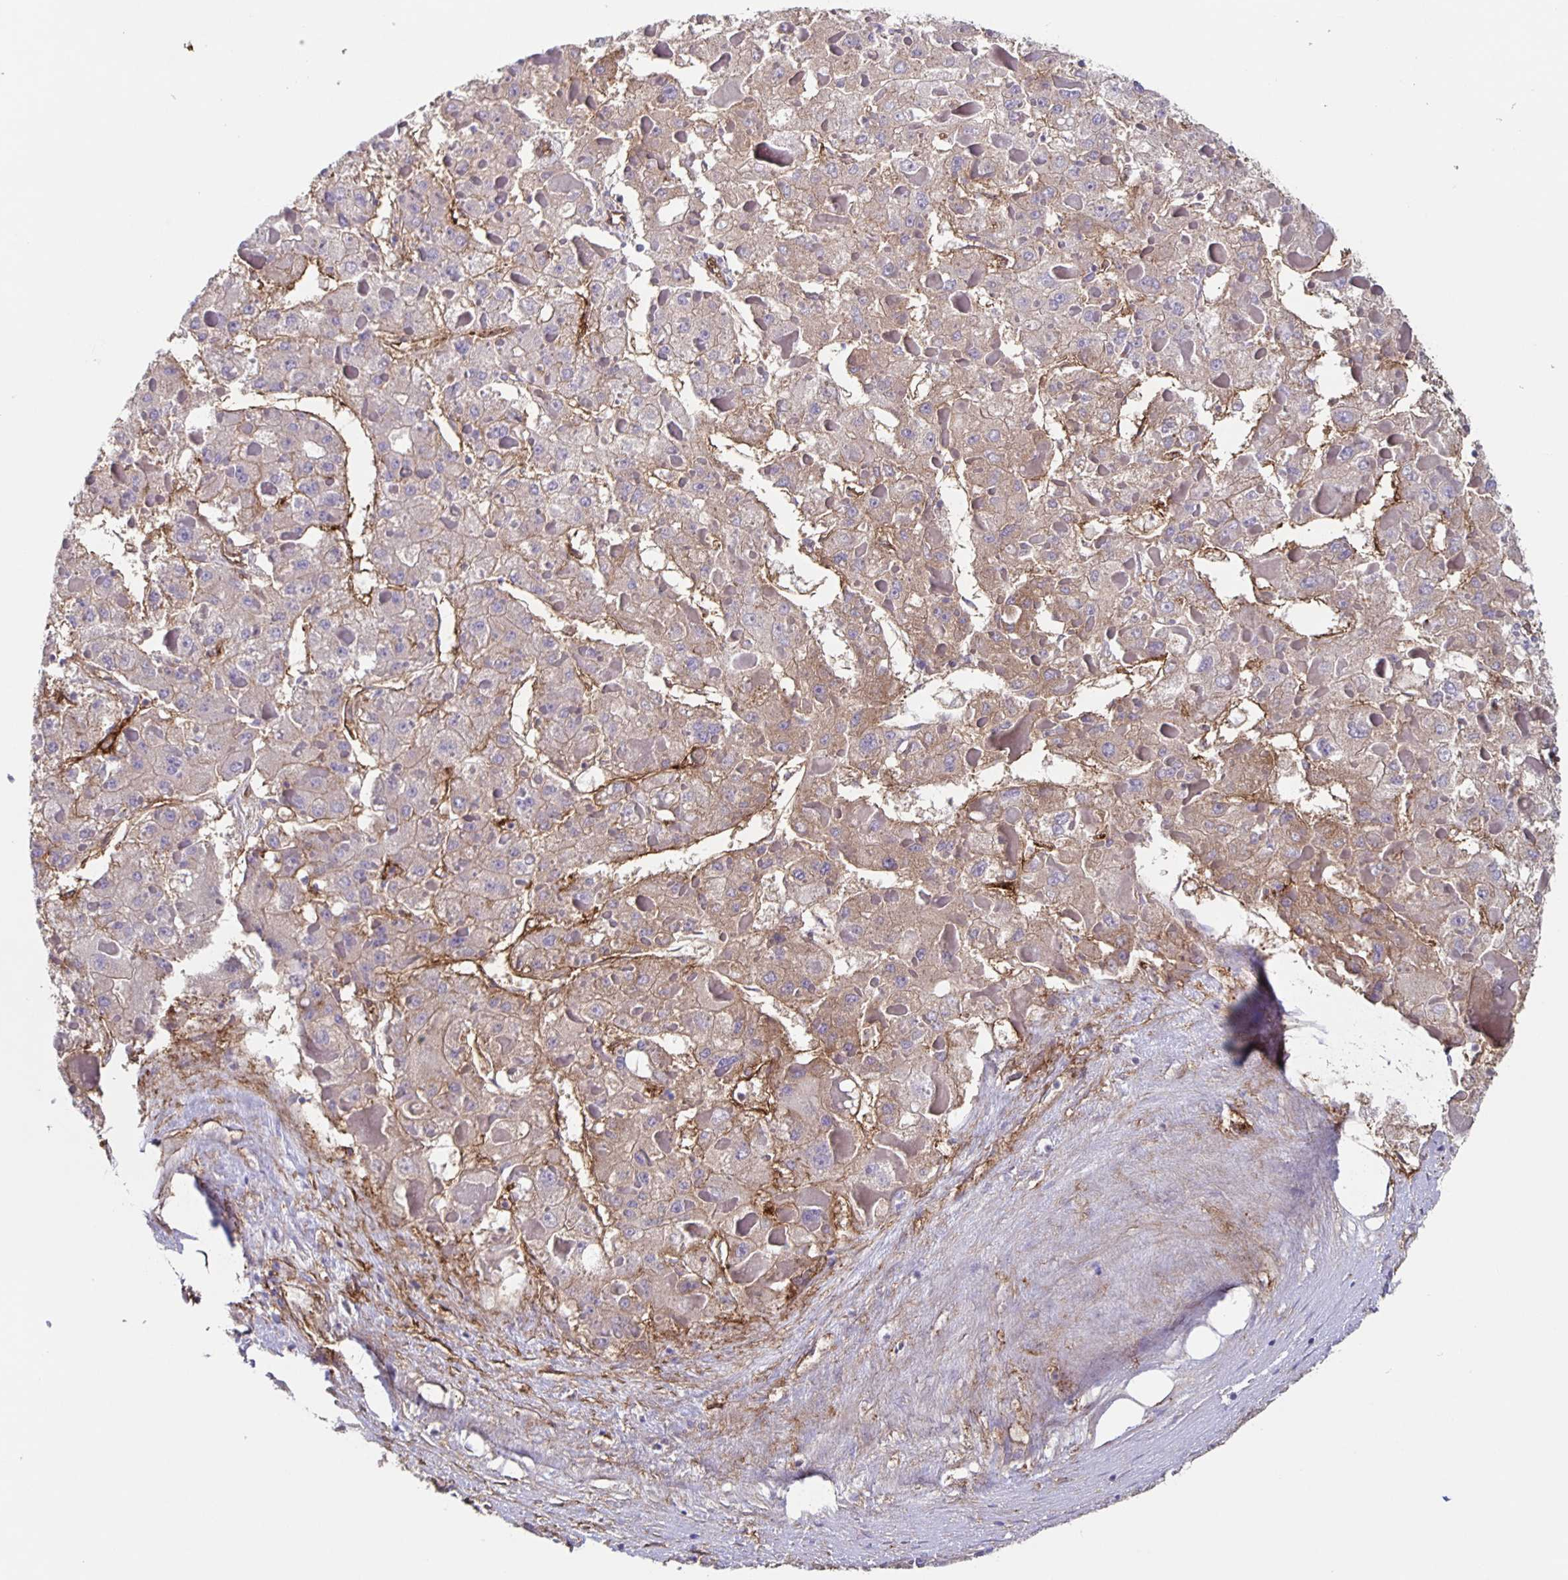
{"staining": {"intensity": "weak", "quantity": "25%-75%", "location": "cytoplasmic/membranous"}, "tissue": "liver cancer", "cell_type": "Tumor cells", "image_type": "cancer", "snomed": [{"axis": "morphology", "description": "Carcinoma, Hepatocellular, NOS"}, {"axis": "topography", "description": "Liver"}], "caption": "Liver hepatocellular carcinoma stained for a protein (brown) exhibits weak cytoplasmic/membranous positive positivity in about 25%-75% of tumor cells.", "gene": "ITGA2", "patient": {"sex": "female", "age": 73}}